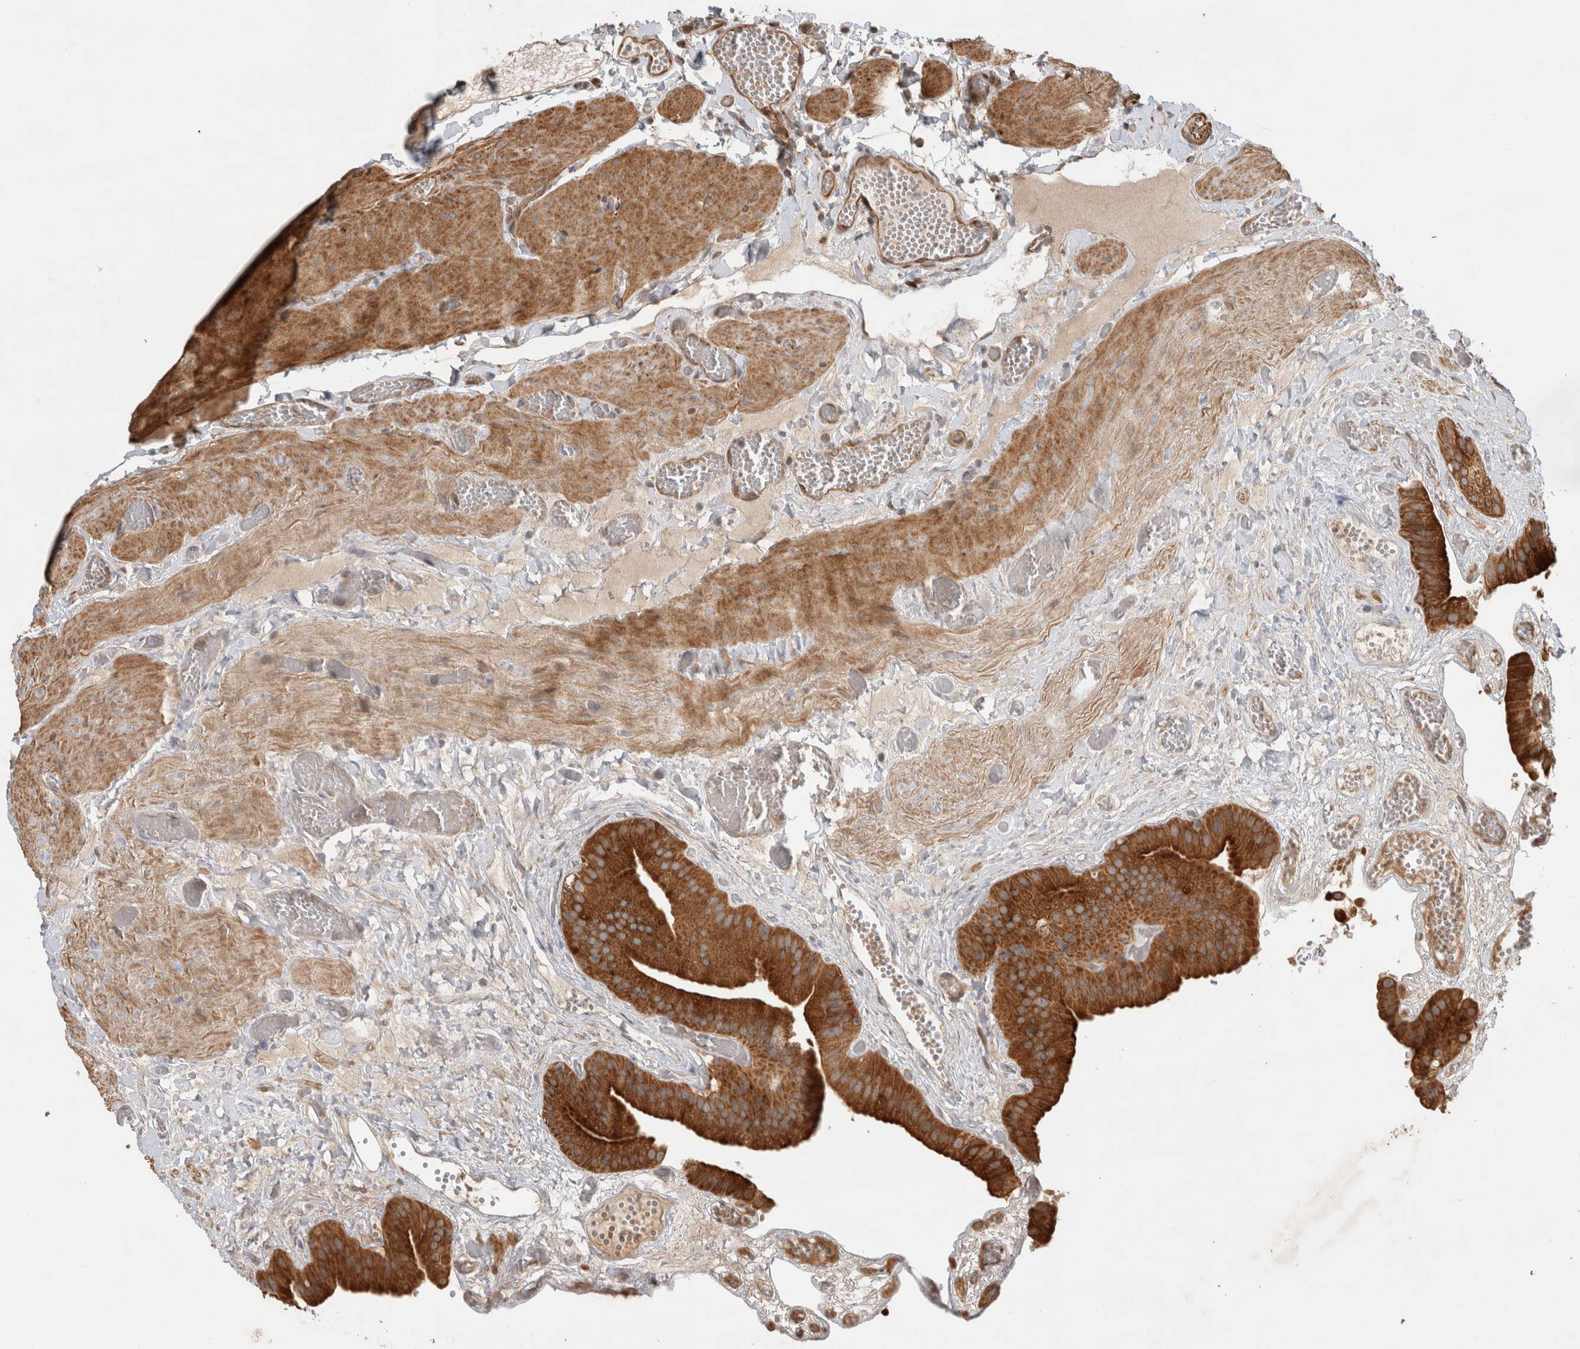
{"staining": {"intensity": "strong", "quantity": ">75%", "location": "cytoplasmic/membranous"}, "tissue": "gallbladder", "cell_type": "Glandular cells", "image_type": "normal", "snomed": [{"axis": "morphology", "description": "Normal tissue, NOS"}, {"axis": "topography", "description": "Gallbladder"}], "caption": "IHC (DAB (3,3'-diaminobenzidine)) staining of benign human gallbladder reveals strong cytoplasmic/membranous protein positivity in approximately >75% of glandular cells.", "gene": "TUBD1", "patient": {"sex": "female", "age": 64}}